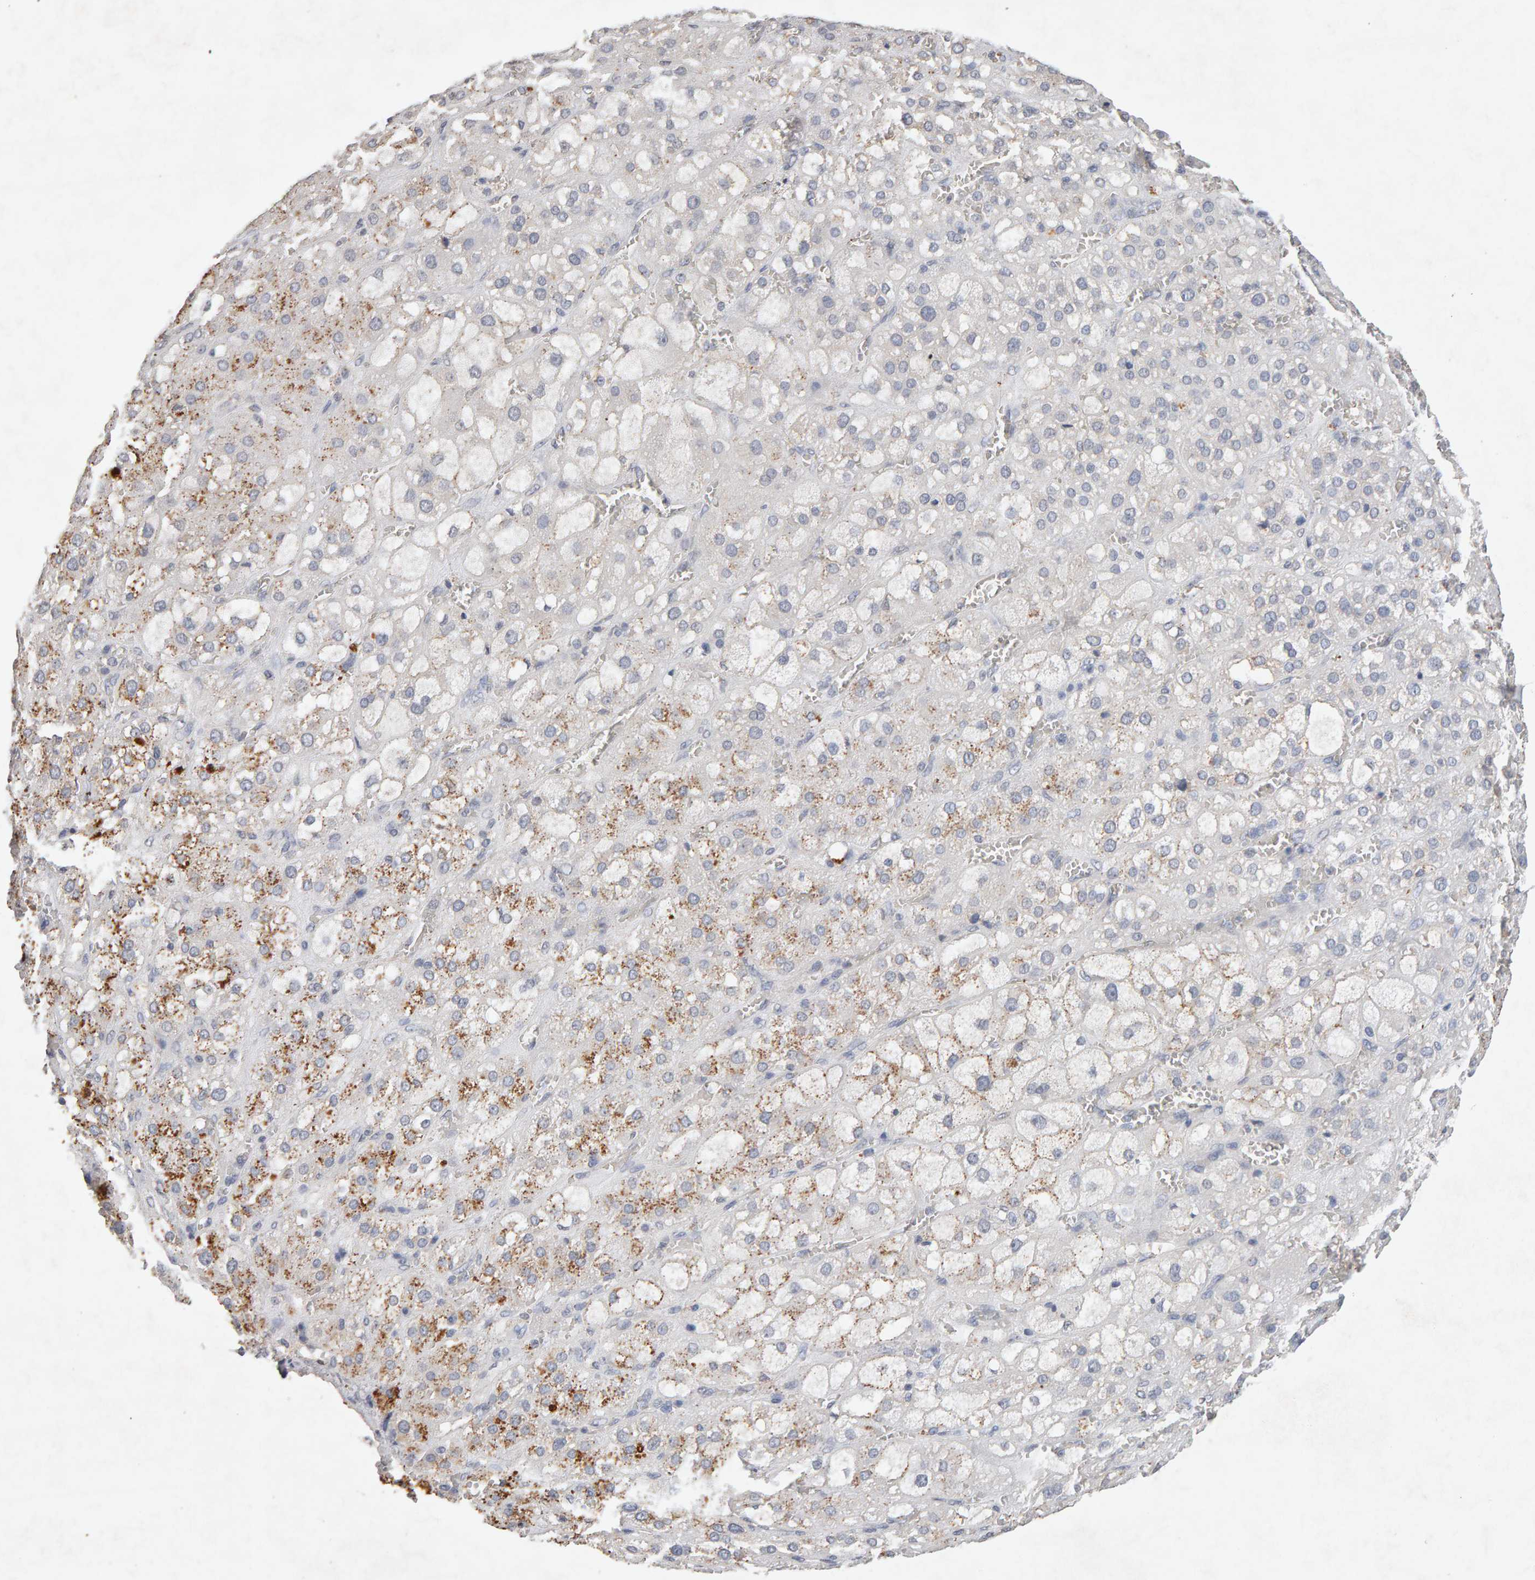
{"staining": {"intensity": "moderate", "quantity": "<25%", "location": "cytoplasmic/membranous"}, "tissue": "adrenal gland", "cell_type": "Glandular cells", "image_type": "normal", "snomed": [{"axis": "morphology", "description": "Normal tissue, NOS"}, {"axis": "topography", "description": "Adrenal gland"}], "caption": "Immunohistochemistry (IHC) (DAB) staining of normal adrenal gland reveals moderate cytoplasmic/membranous protein positivity in approximately <25% of glandular cells.", "gene": "PTPRM", "patient": {"sex": "female", "age": 47}}